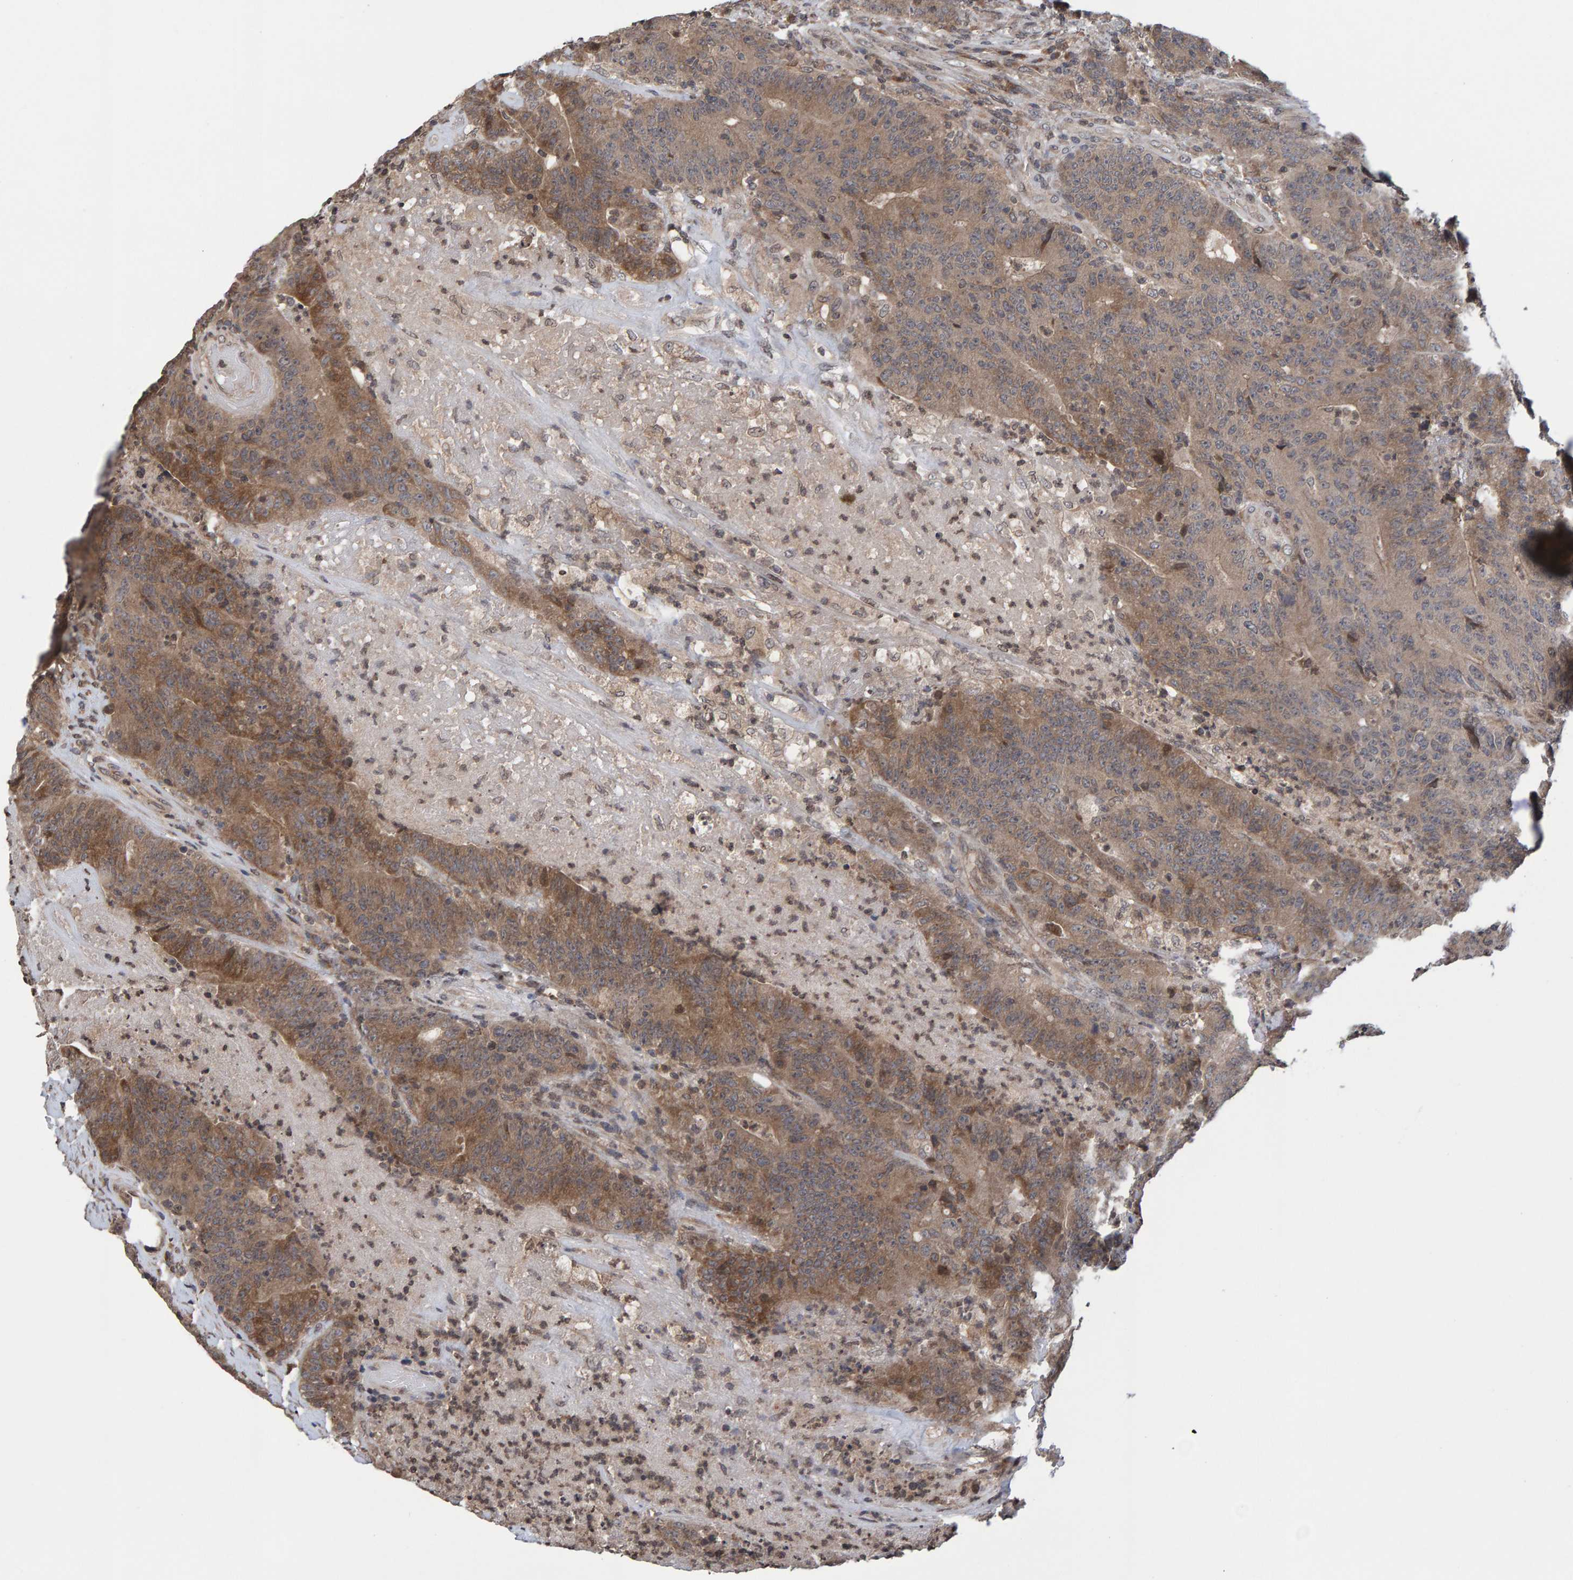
{"staining": {"intensity": "moderate", "quantity": ">75%", "location": "cytoplasmic/membranous"}, "tissue": "colorectal cancer", "cell_type": "Tumor cells", "image_type": "cancer", "snomed": [{"axis": "morphology", "description": "Normal tissue, NOS"}, {"axis": "morphology", "description": "Adenocarcinoma, NOS"}, {"axis": "topography", "description": "Colon"}], "caption": "Immunohistochemistry (IHC) (DAB (3,3'-diaminobenzidine)) staining of adenocarcinoma (colorectal) displays moderate cytoplasmic/membranous protein positivity in approximately >75% of tumor cells.", "gene": "GAB2", "patient": {"sex": "female", "age": 75}}